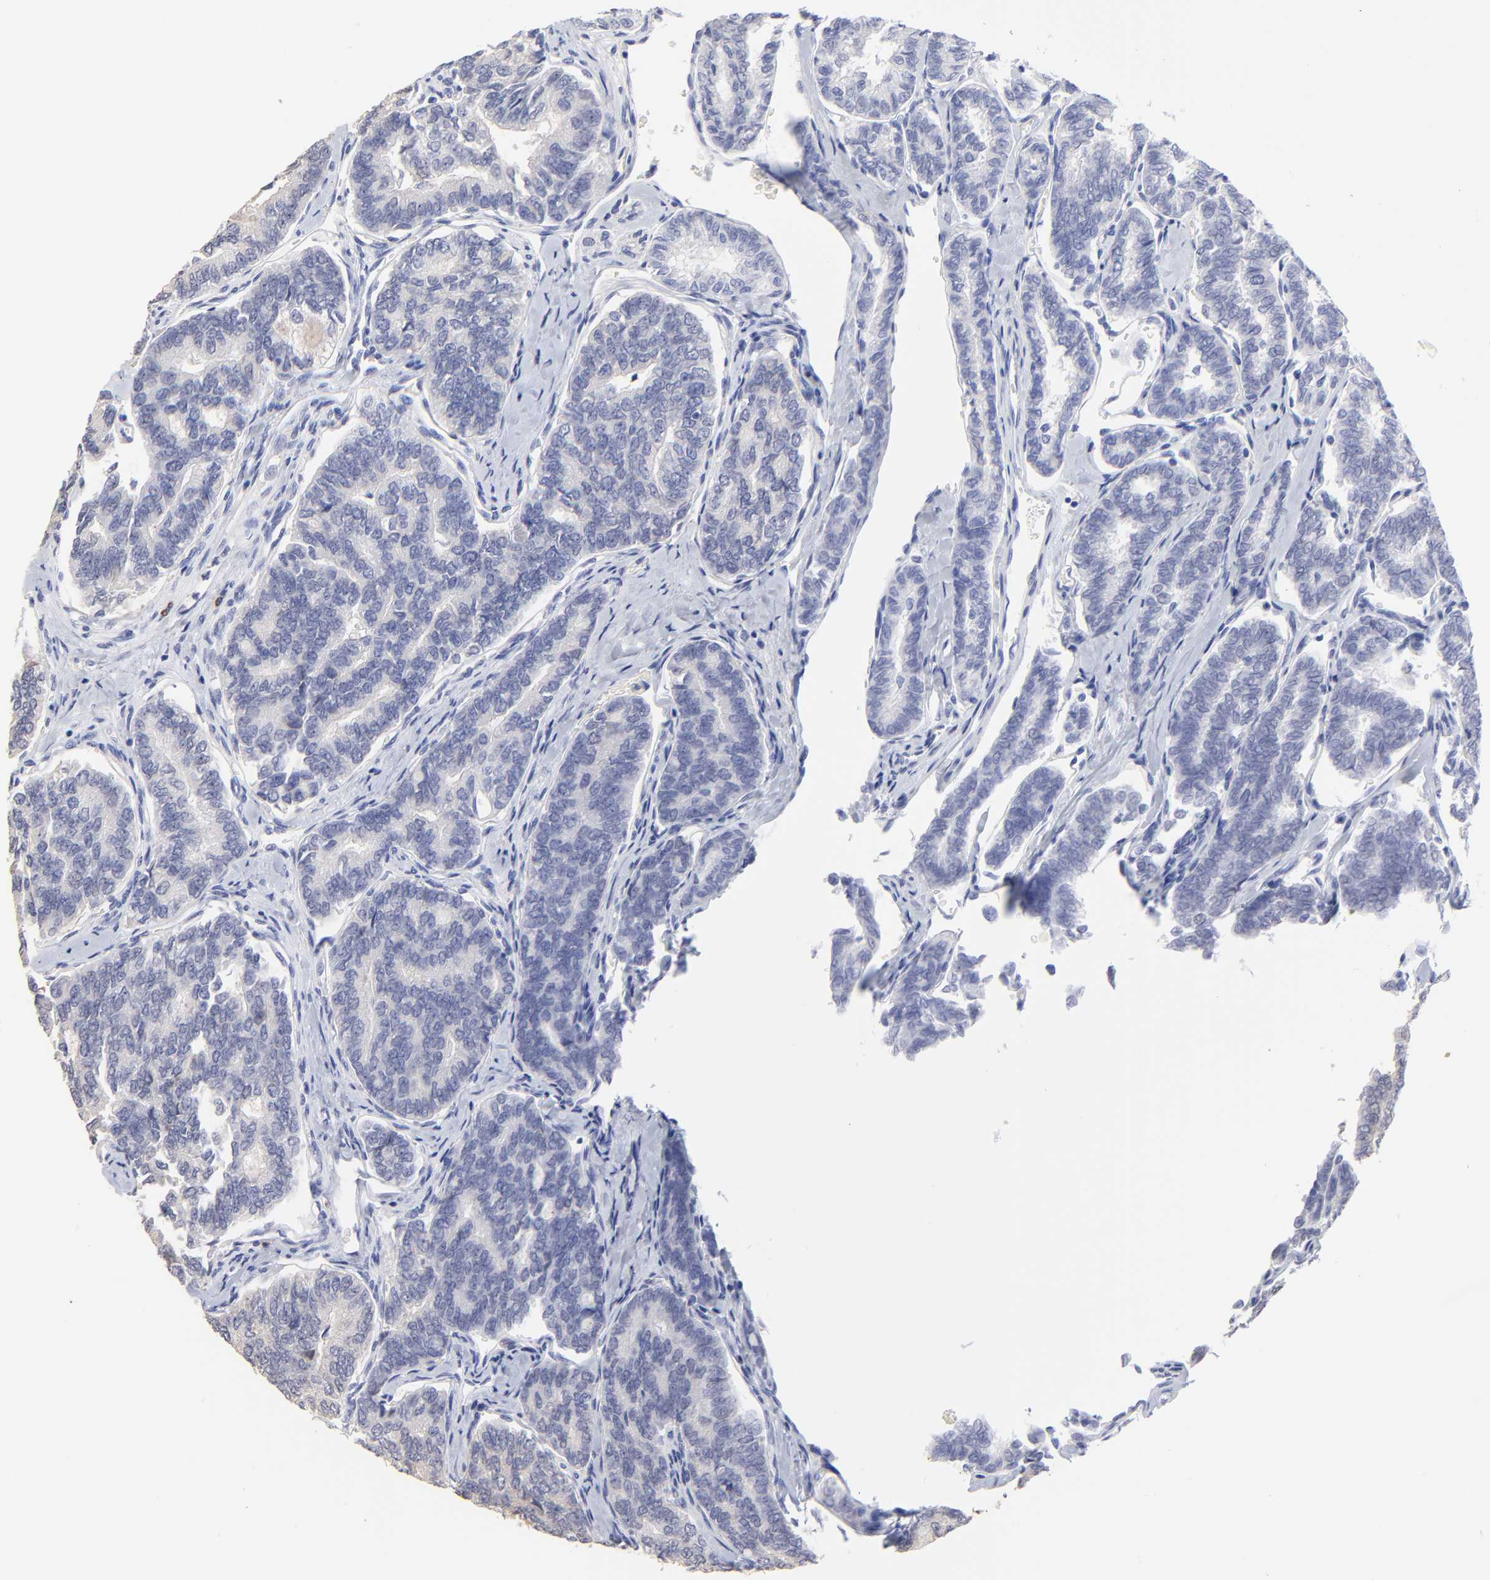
{"staining": {"intensity": "negative", "quantity": "none", "location": "none"}, "tissue": "thyroid cancer", "cell_type": "Tumor cells", "image_type": "cancer", "snomed": [{"axis": "morphology", "description": "Papillary adenocarcinoma, NOS"}, {"axis": "topography", "description": "Thyroid gland"}], "caption": "Photomicrograph shows no protein staining in tumor cells of thyroid cancer tissue.", "gene": "SMARCA1", "patient": {"sex": "female", "age": 35}}